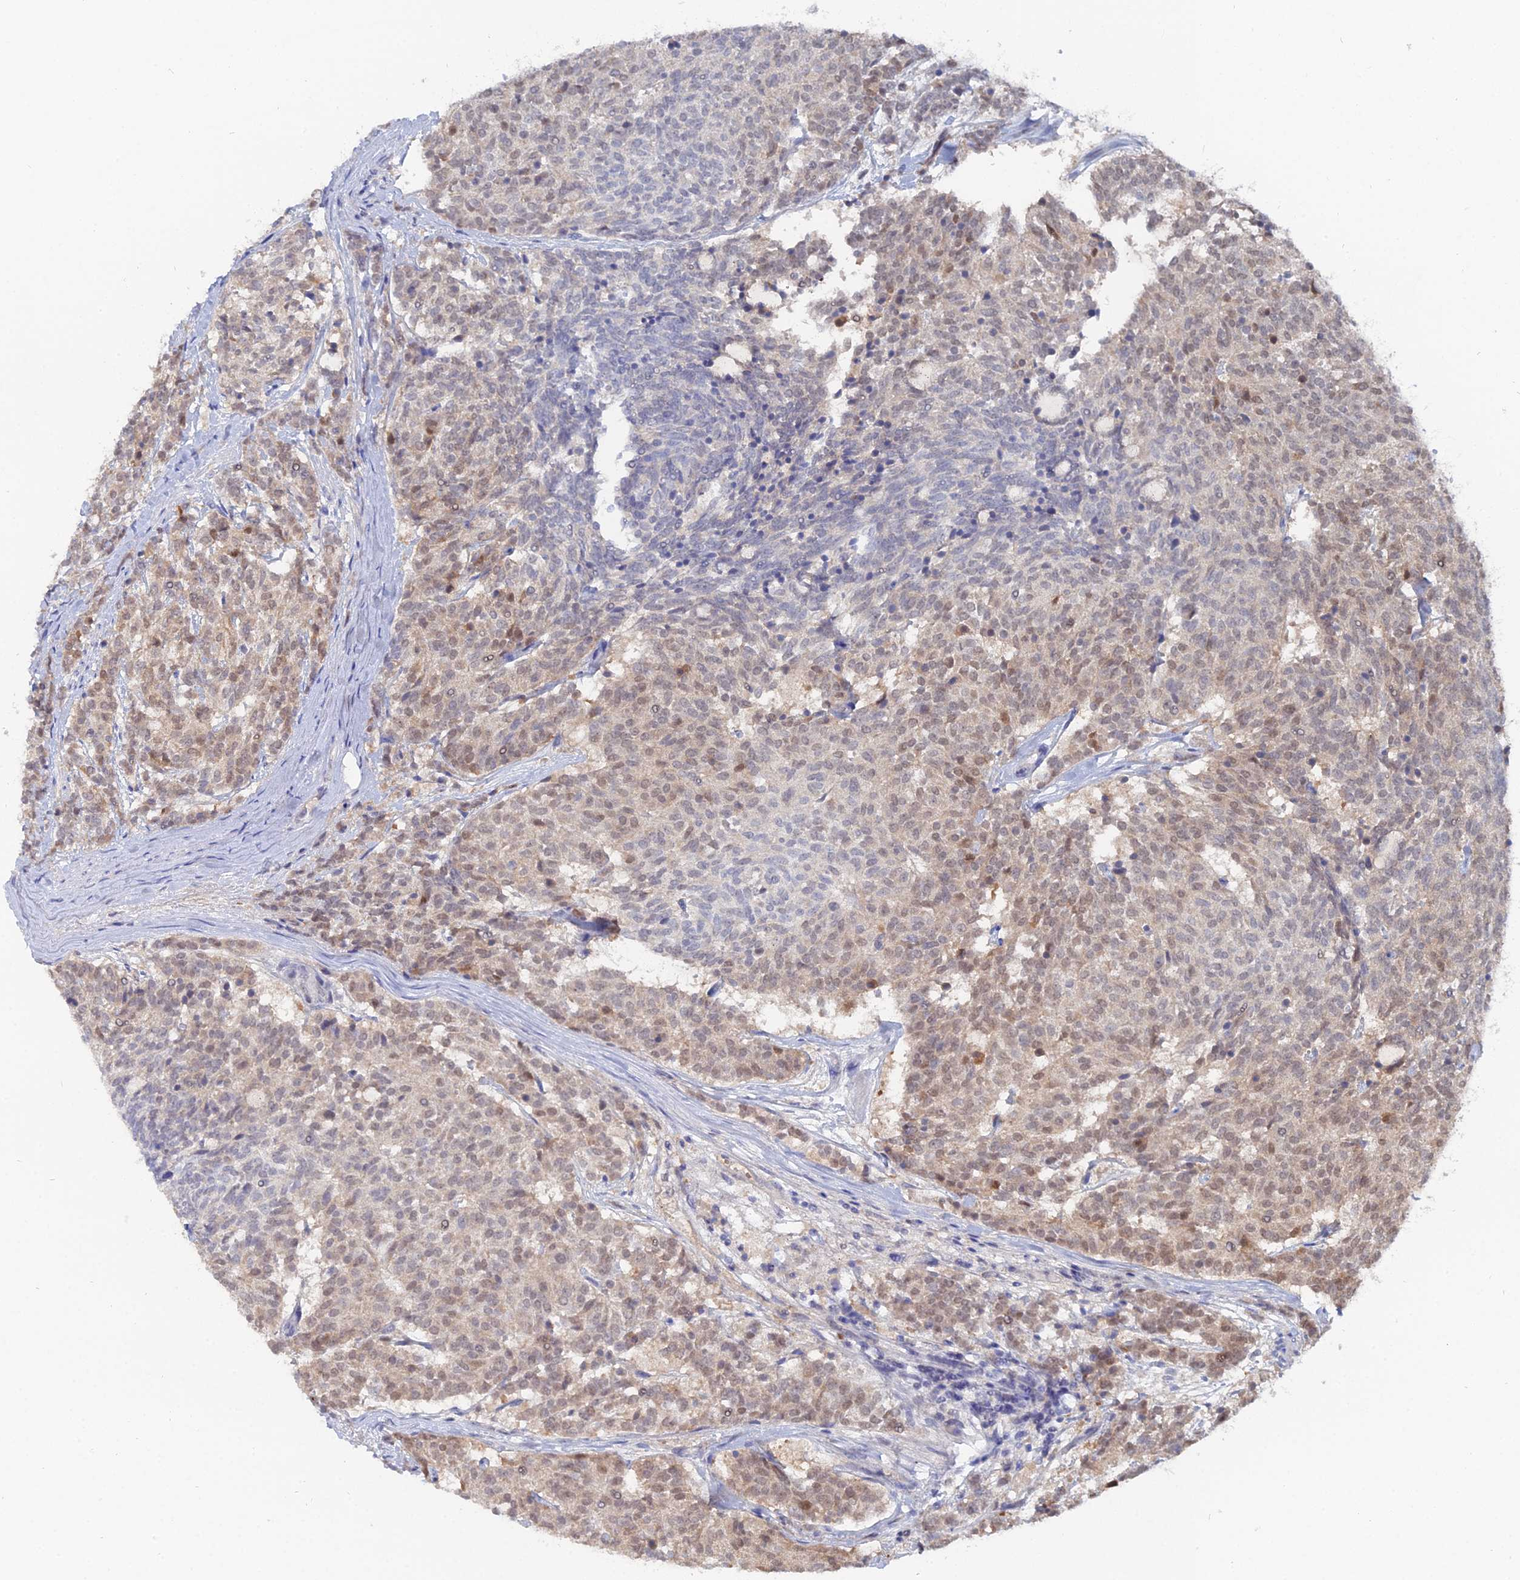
{"staining": {"intensity": "weak", "quantity": ">75%", "location": "cytoplasmic/membranous,nuclear"}, "tissue": "carcinoid", "cell_type": "Tumor cells", "image_type": "cancer", "snomed": [{"axis": "morphology", "description": "Carcinoid, malignant, NOS"}, {"axis": "topography", "description": "Pancreas"}], "caption": "Immunohistochemical staining of human carcinoid displays low levels of weak cytoplasmic/membranous and nuclear staining in approximately >75% of tumor cells.", "gene": "THAP4", "patient": {"sex": "female", "age": 54}}